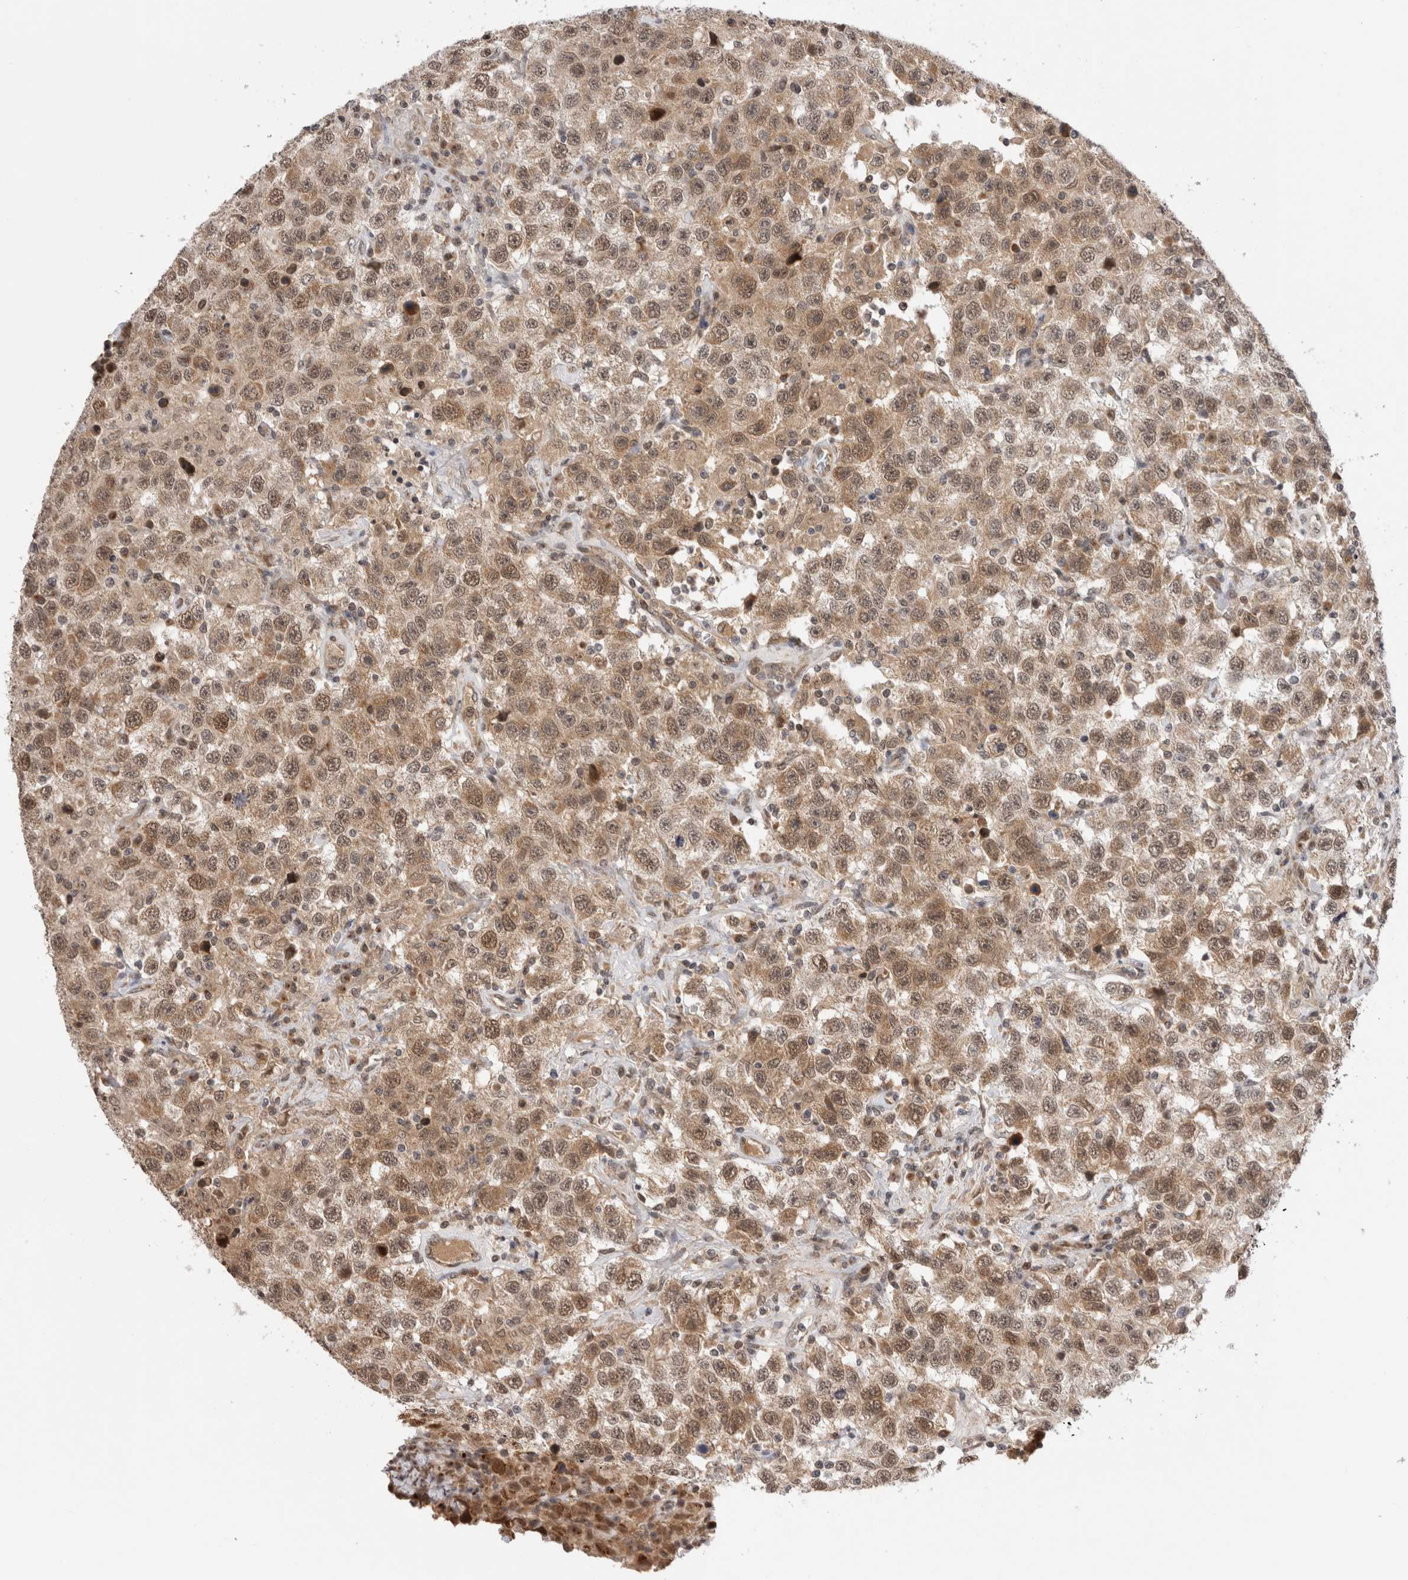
{"staining": {"intensity": "moderate", "quantity": ">75%", "location": "nuclear"}, "tissue": "testis cancer", "cell_type": "Tumor cells", "image_type": "cancer", "snomed": [{"axis": "morphology", "description": "Seminoma, NOS"}, {"axis": "topography", "description": "Testis"}], "caption": "Immunohistochemical staining of human seminoma (testis) shows medium levels of moderate nuclear positivity in approximately >75% of tumor cells.", "gene": "TMEM65", "patient": {"sex": "male", "age": 41}}